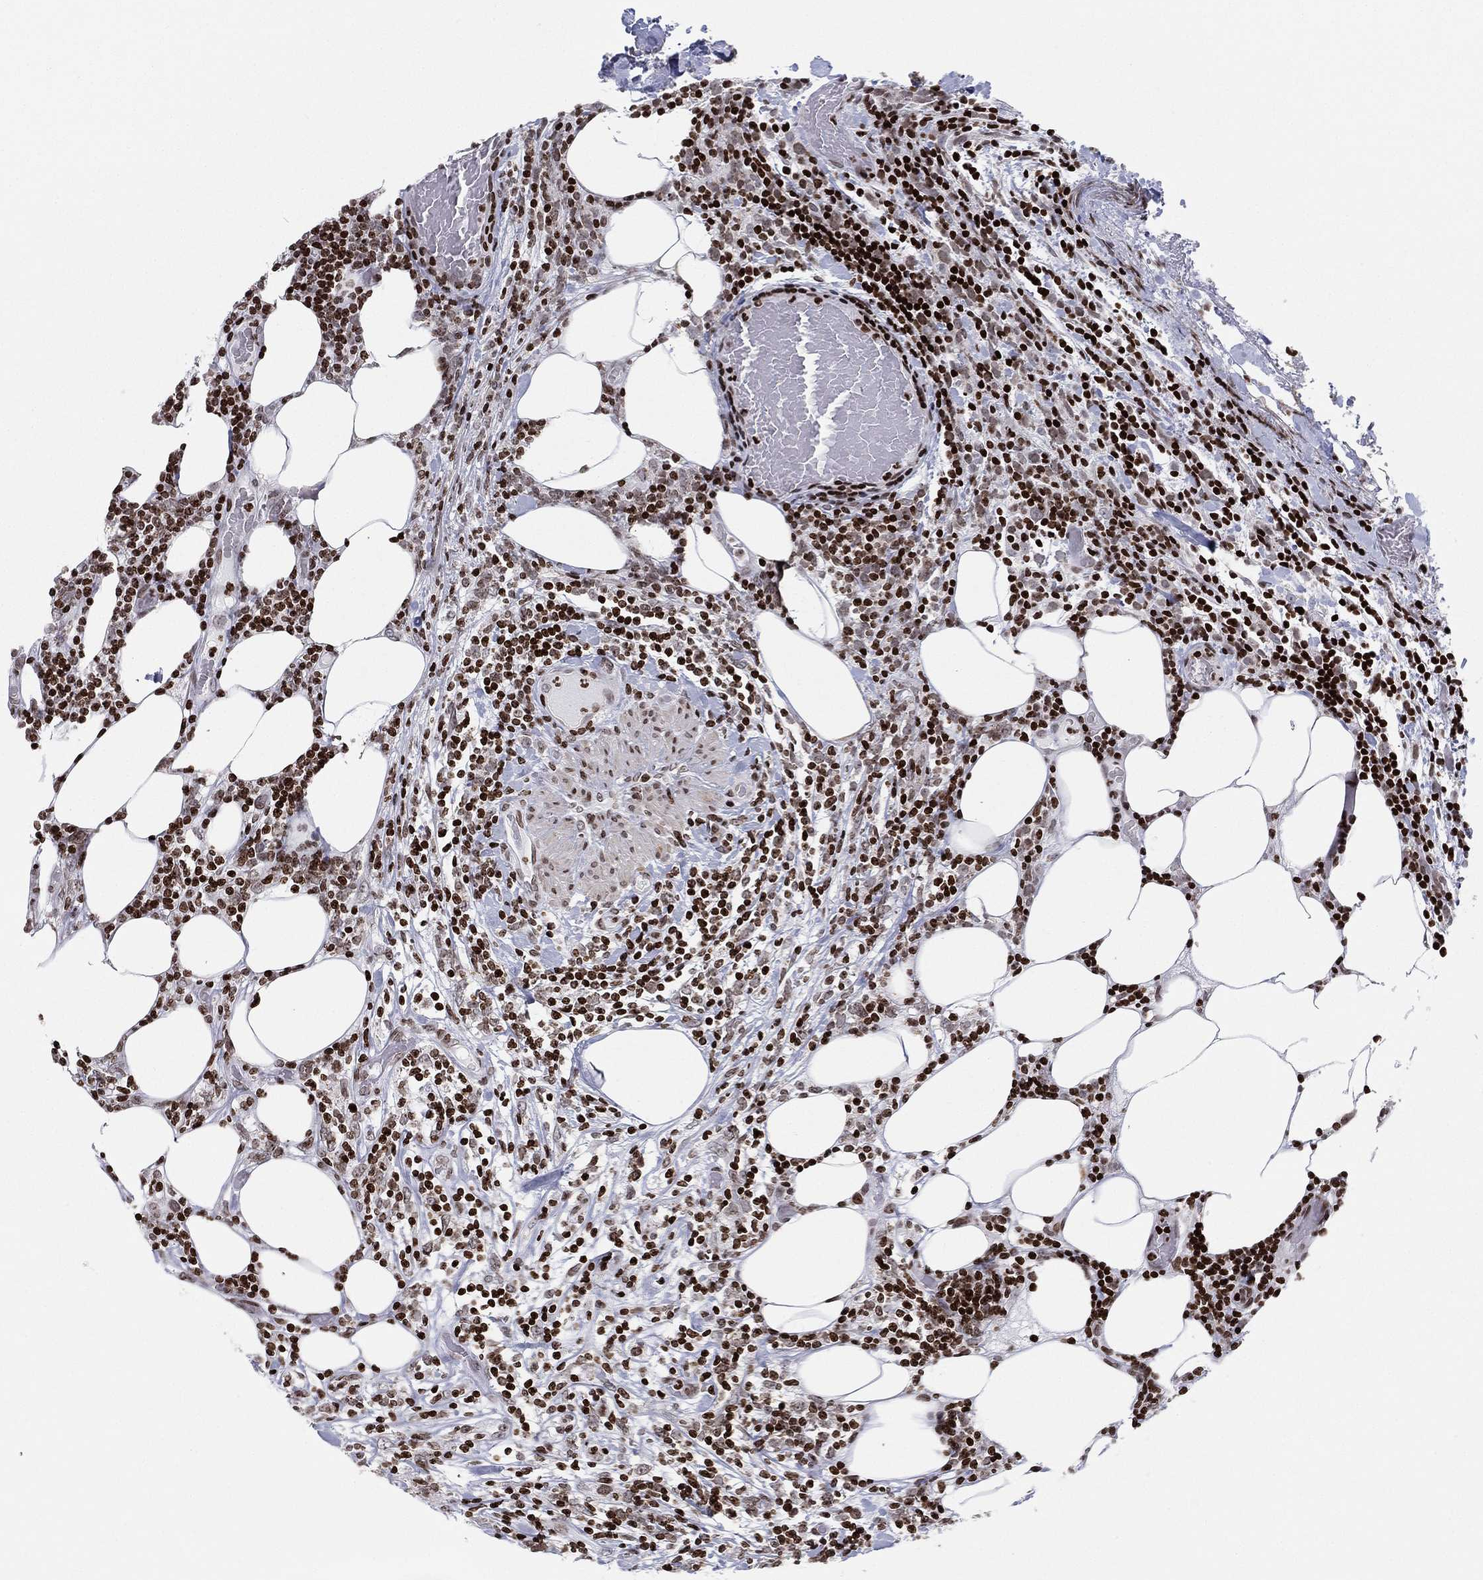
{"staining": {"intensity": "strong", "quantity": "25%-75%", "location": "nuclear"}, "tissue": "lymphoma", "cell_type": "Tumor cells", "image_type": "cancer", "snomed": [{"axis": "morphology", "description": "Malignant lymphoma, non-Hodgkin's type, High grade"}, {"axis": "topography", "description": "Lymph node"}], "caption": "Immunohistochemical staining of human malignant lymphoma, non-Hodgkin's type (high-grade) displays strong nuclear protein staining in about 25%-75% of tumor cells.", "gene": "MFSD14A", "patient": {"sex": "female", "age": 84}}